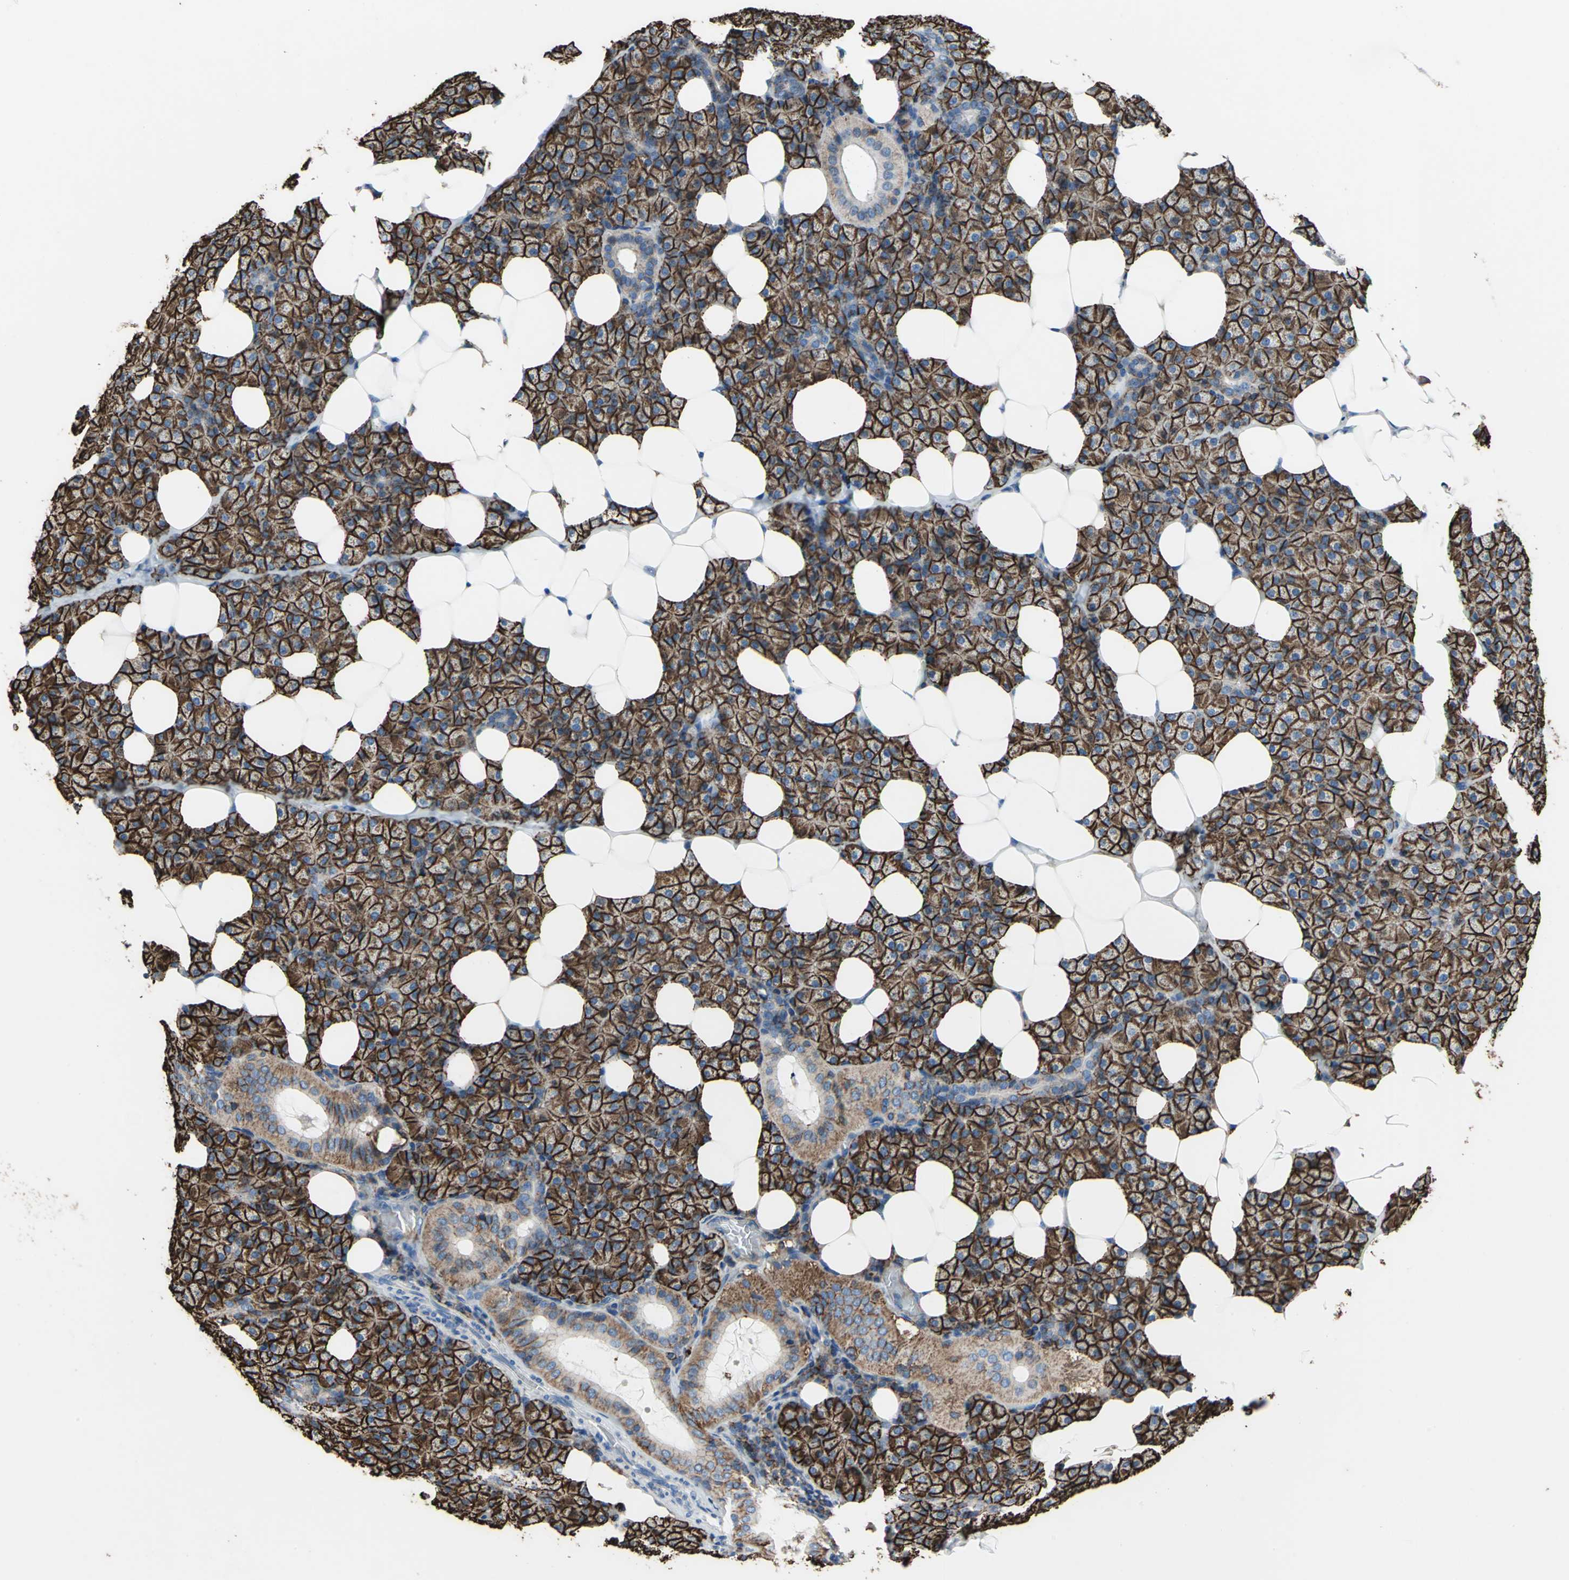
{"staining": {"intensity": "strong", "quantity": ">75%", "location": "cytoplasmic/membranous"}, "tissue": "salivary gland", "cell_type": "Glandular cells", "image_type": "normal", "snomed": [{"axis": "morphology", "description": "Normal tissue, NOS"}, {"axis": "topography", "description": "Lymph node"}, {"axis": "topography", "description": "Salivary gland"}], "caption": "Immunohistochemistry of normal salivary gland displays high levels of strong cytoplasmic/membranous positivity in about >75% of glandular cells.", "gene": "CD44", "patient": {"sex": "male", "age": 8}}